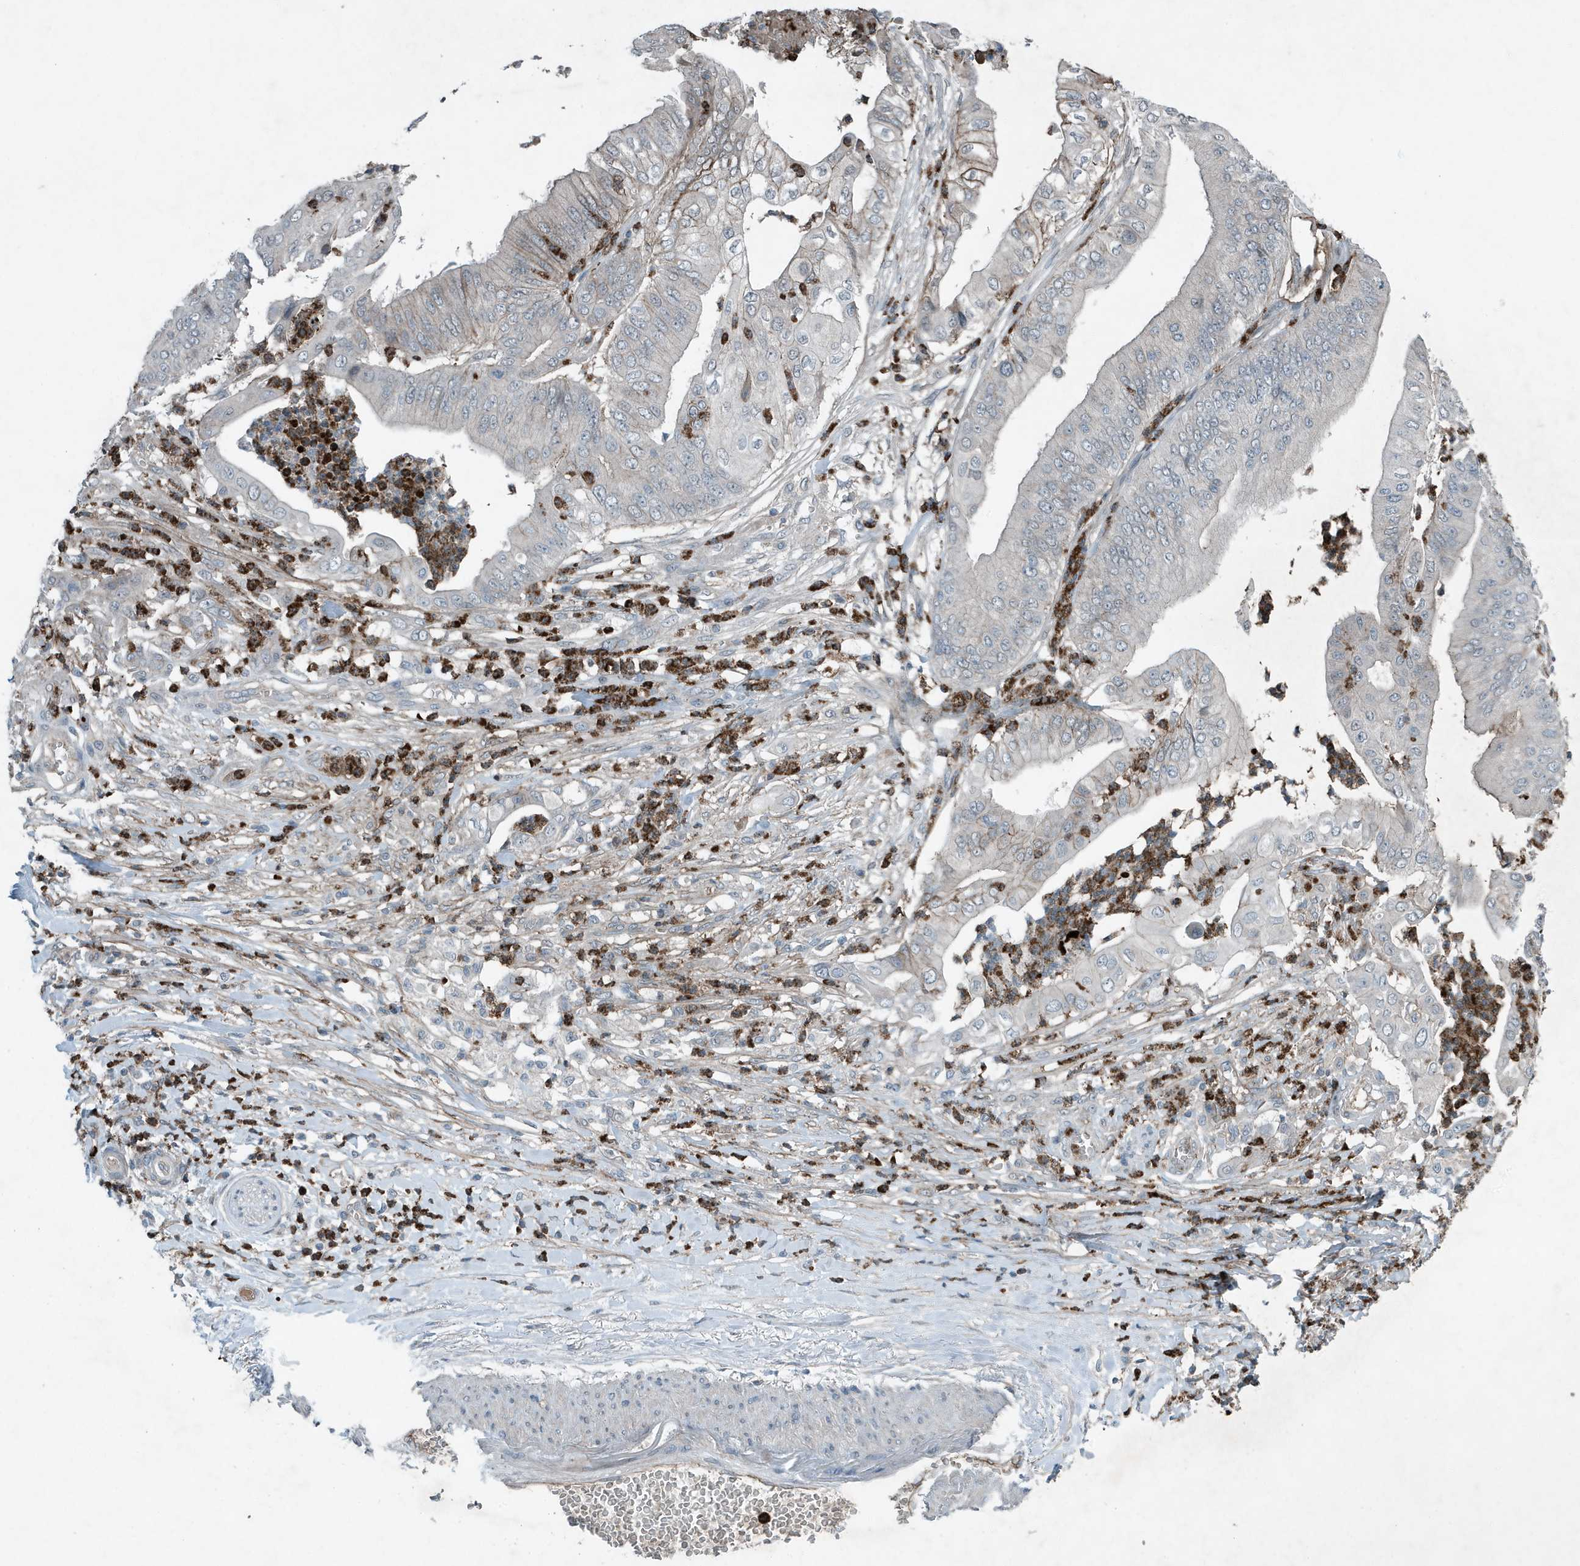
{"staining": {"intensity": "negative", "quantity": "none", "location": "none"}, "tissue": "pancreatic cancer", "cell_type": "Tumor cells", "image_type": "cancer", "snomed": [{"axis": "morphology", "description": "Adenocarcinoma, NOS"}, {"axis": "topography", "description": "Pancreas"}], "caption": "Tumor cells show no significant protein positivity in pancreatic cancer.", "gene": "DAPP1", "patient": {"sex": "female", "age": 77}}